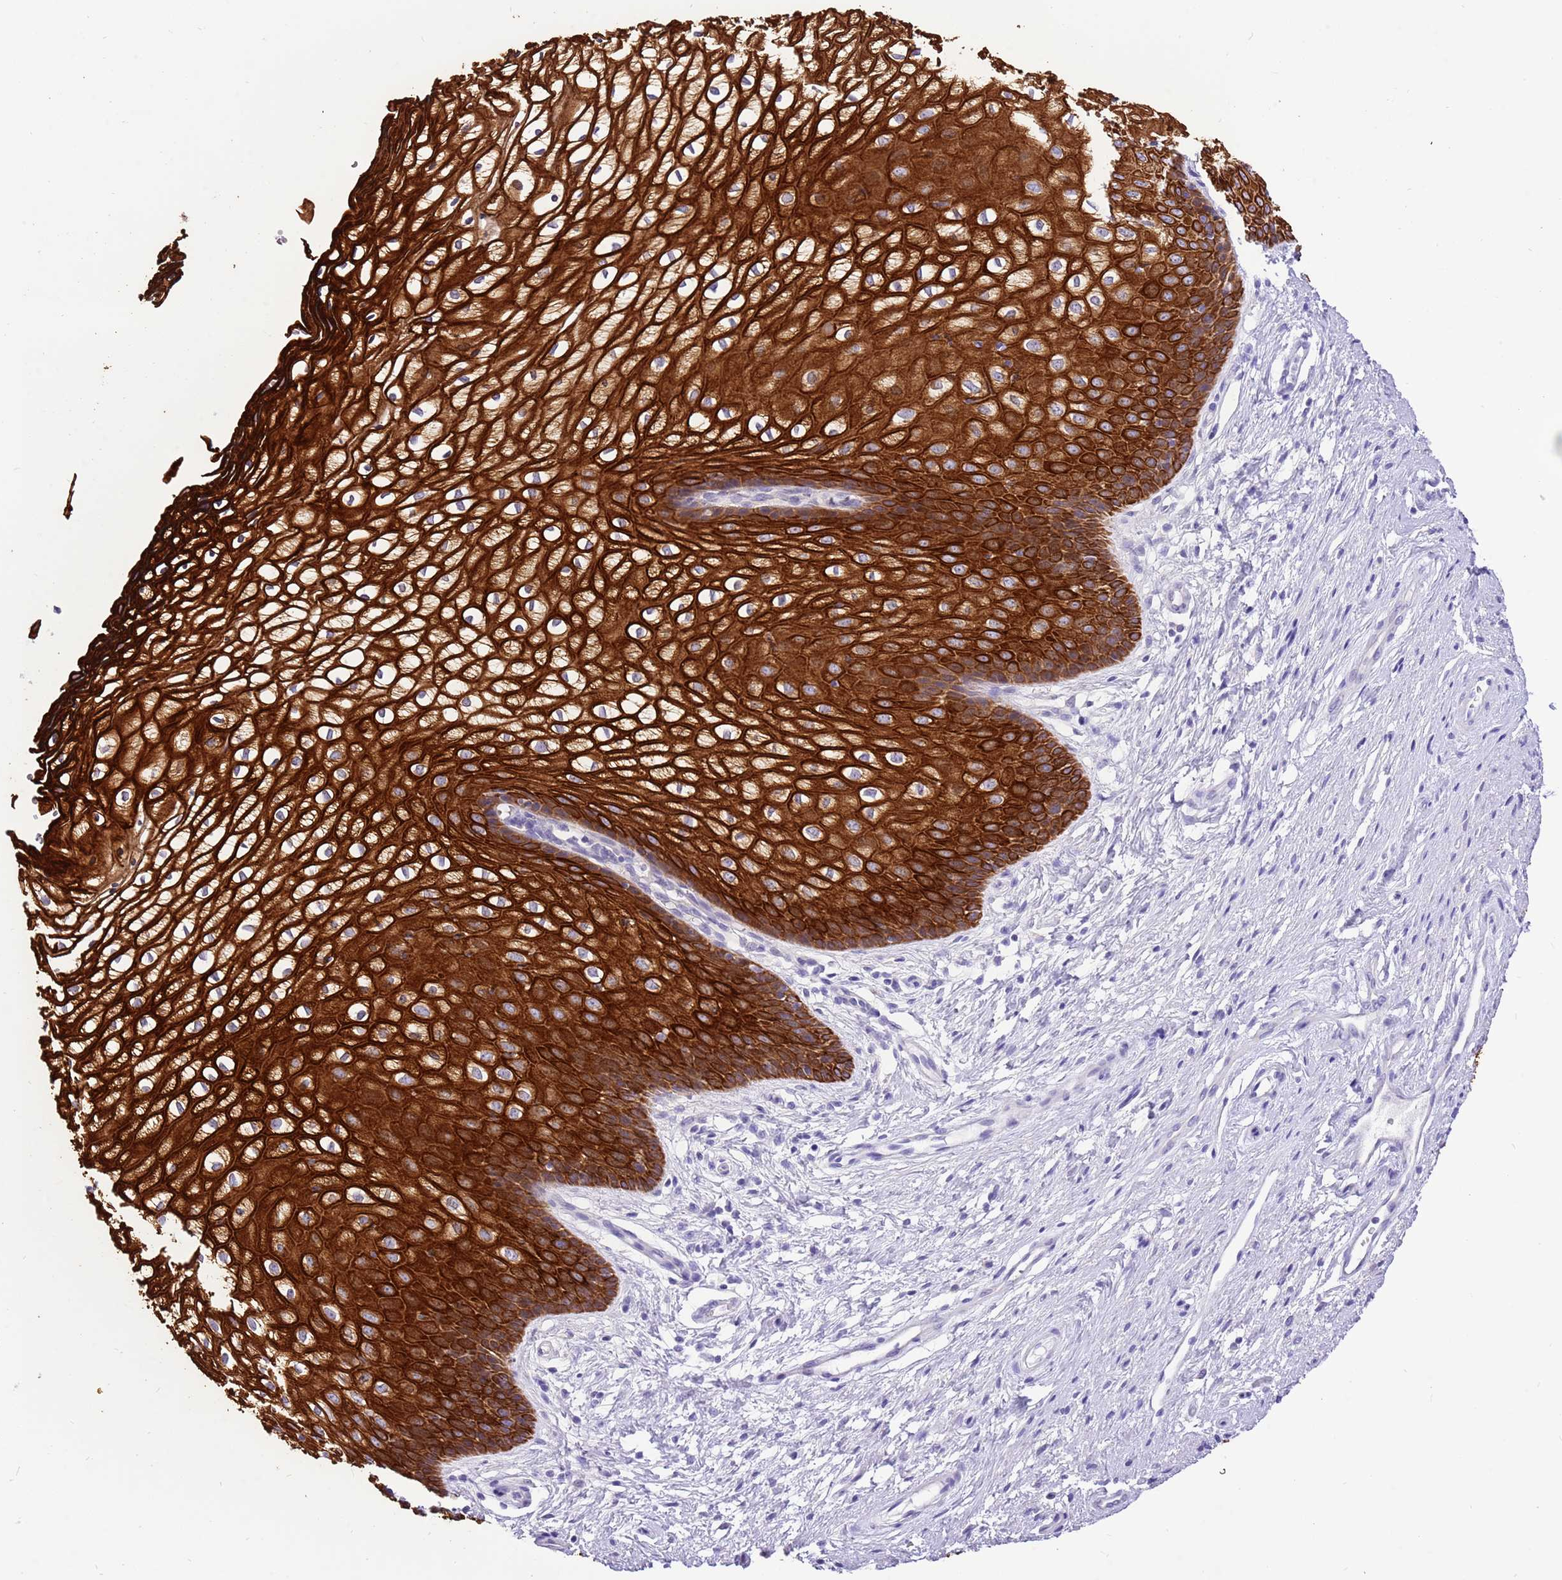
{"staining": {"intensity": "strong", "quantity": ">75%", "location": "cytoplasmic/membranous"}, "tissue": "vagina", "cell_type": "Squamous epithelial cells", "image_type": "normal", "snomed": [{"axis": "morphology", "description": "Normal tissue, NOS"}, {"axis": "topography", "description": "Vagina"}], "caption": "High-power microscopy captured an immunohistochemistry (IHC) micrograph of benign vagina, revealing strong cytoplasmic/membranous expression in approximately >75% of squamous epithelial cells.", "gene": "R3HDM4", "patient": {"sex": "female", "age": 34}}